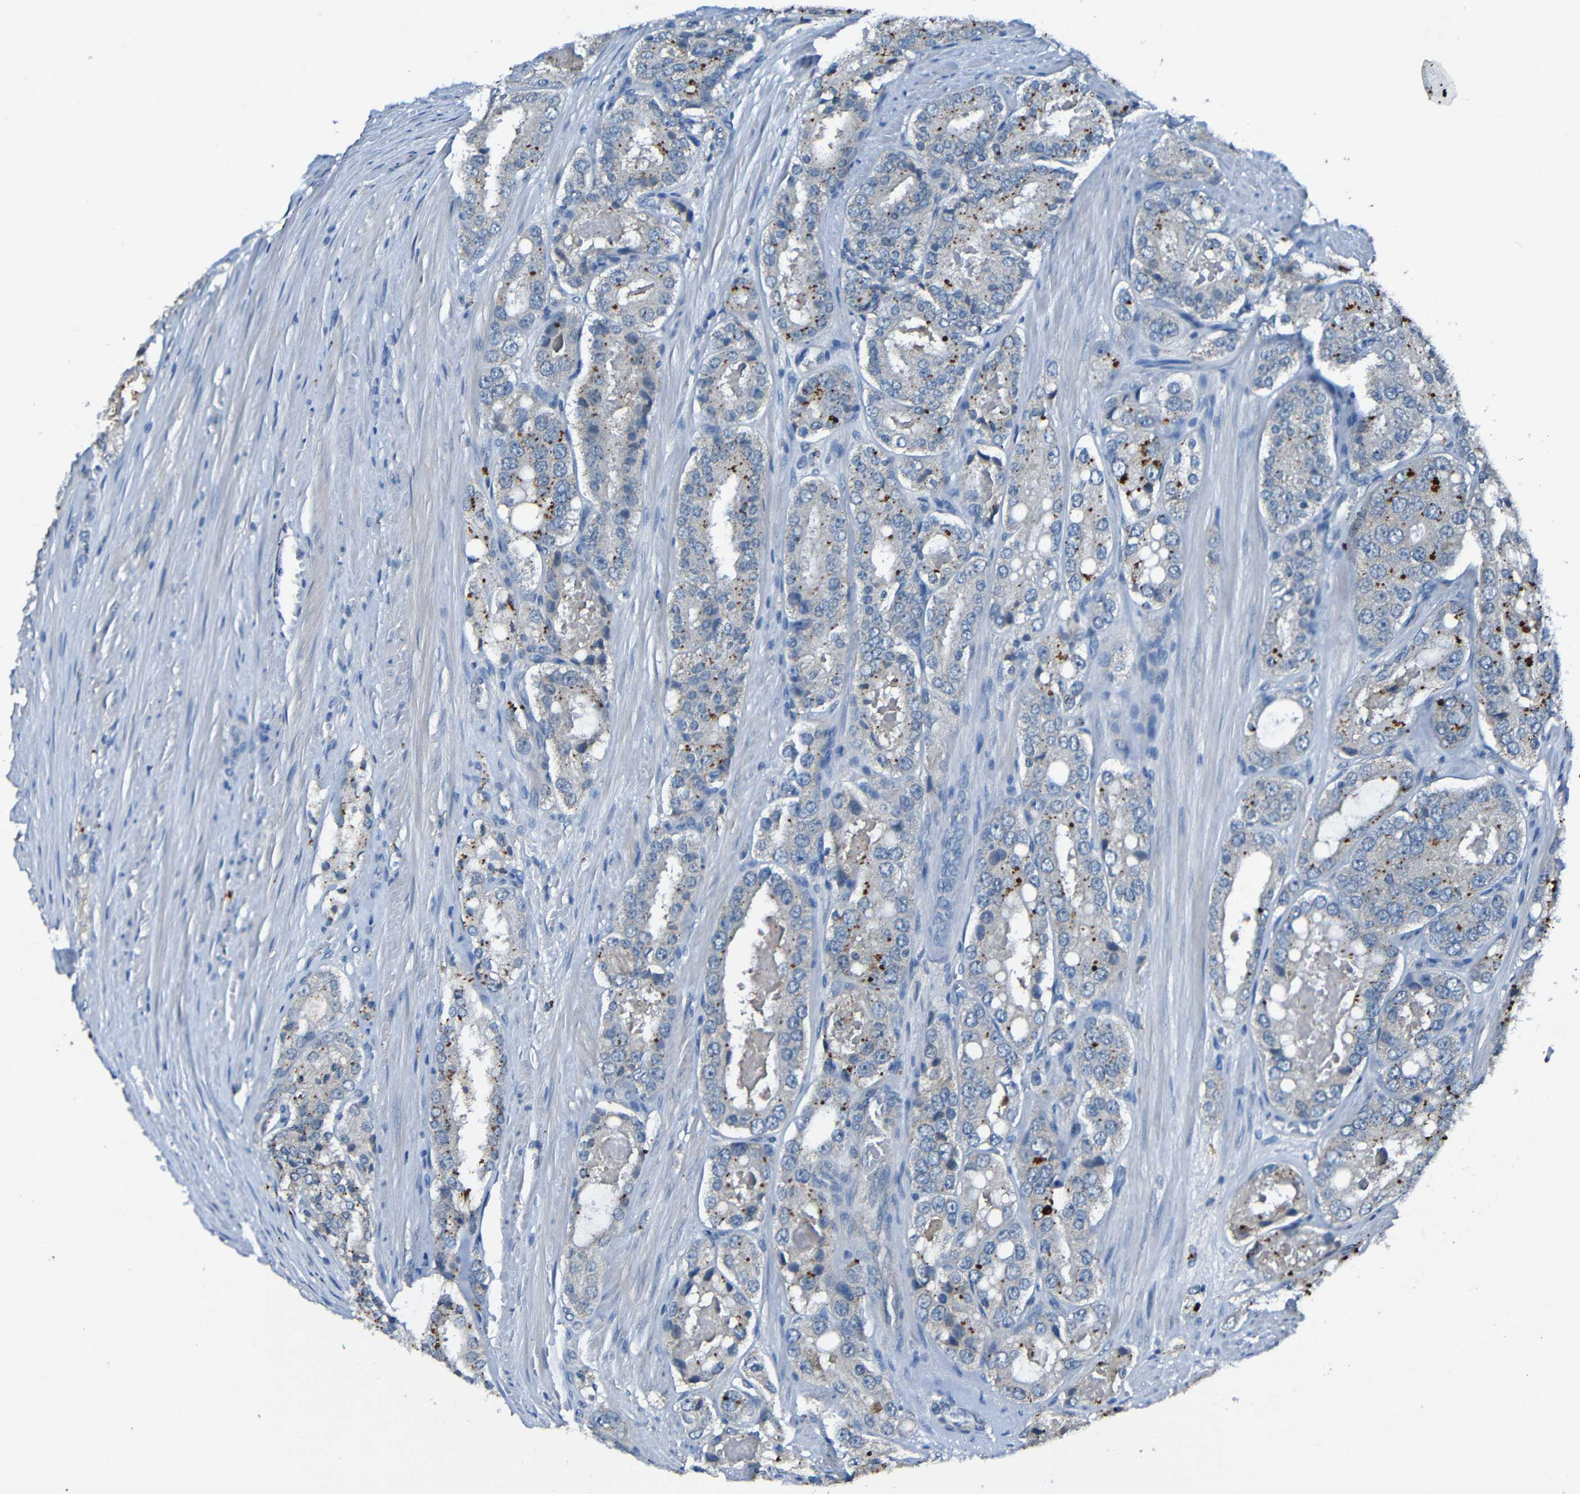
{"staining": {"intensity": "moderate", "quantity": "25%-75%", "location": "cytoplasmic/membranous"}, "tissue": "prostate cancer", "cell_type": "Tumor cells", "image_type": "cancer", "snomed": [{"axis": "morphology", "description": "Adenocarcinoma, High grade"}, {"axis": "topography", "description": "Prostate"}], "caption": "Immunohistochemical staining of prostate adenocarcinoma (high-grade) shows medium levels of moderate cytoplasmic/membranous staining in approximately 25%-75% of tumor cells.", "gene": "LRRC70", "patient": {"sex": "male", "age": 65}}